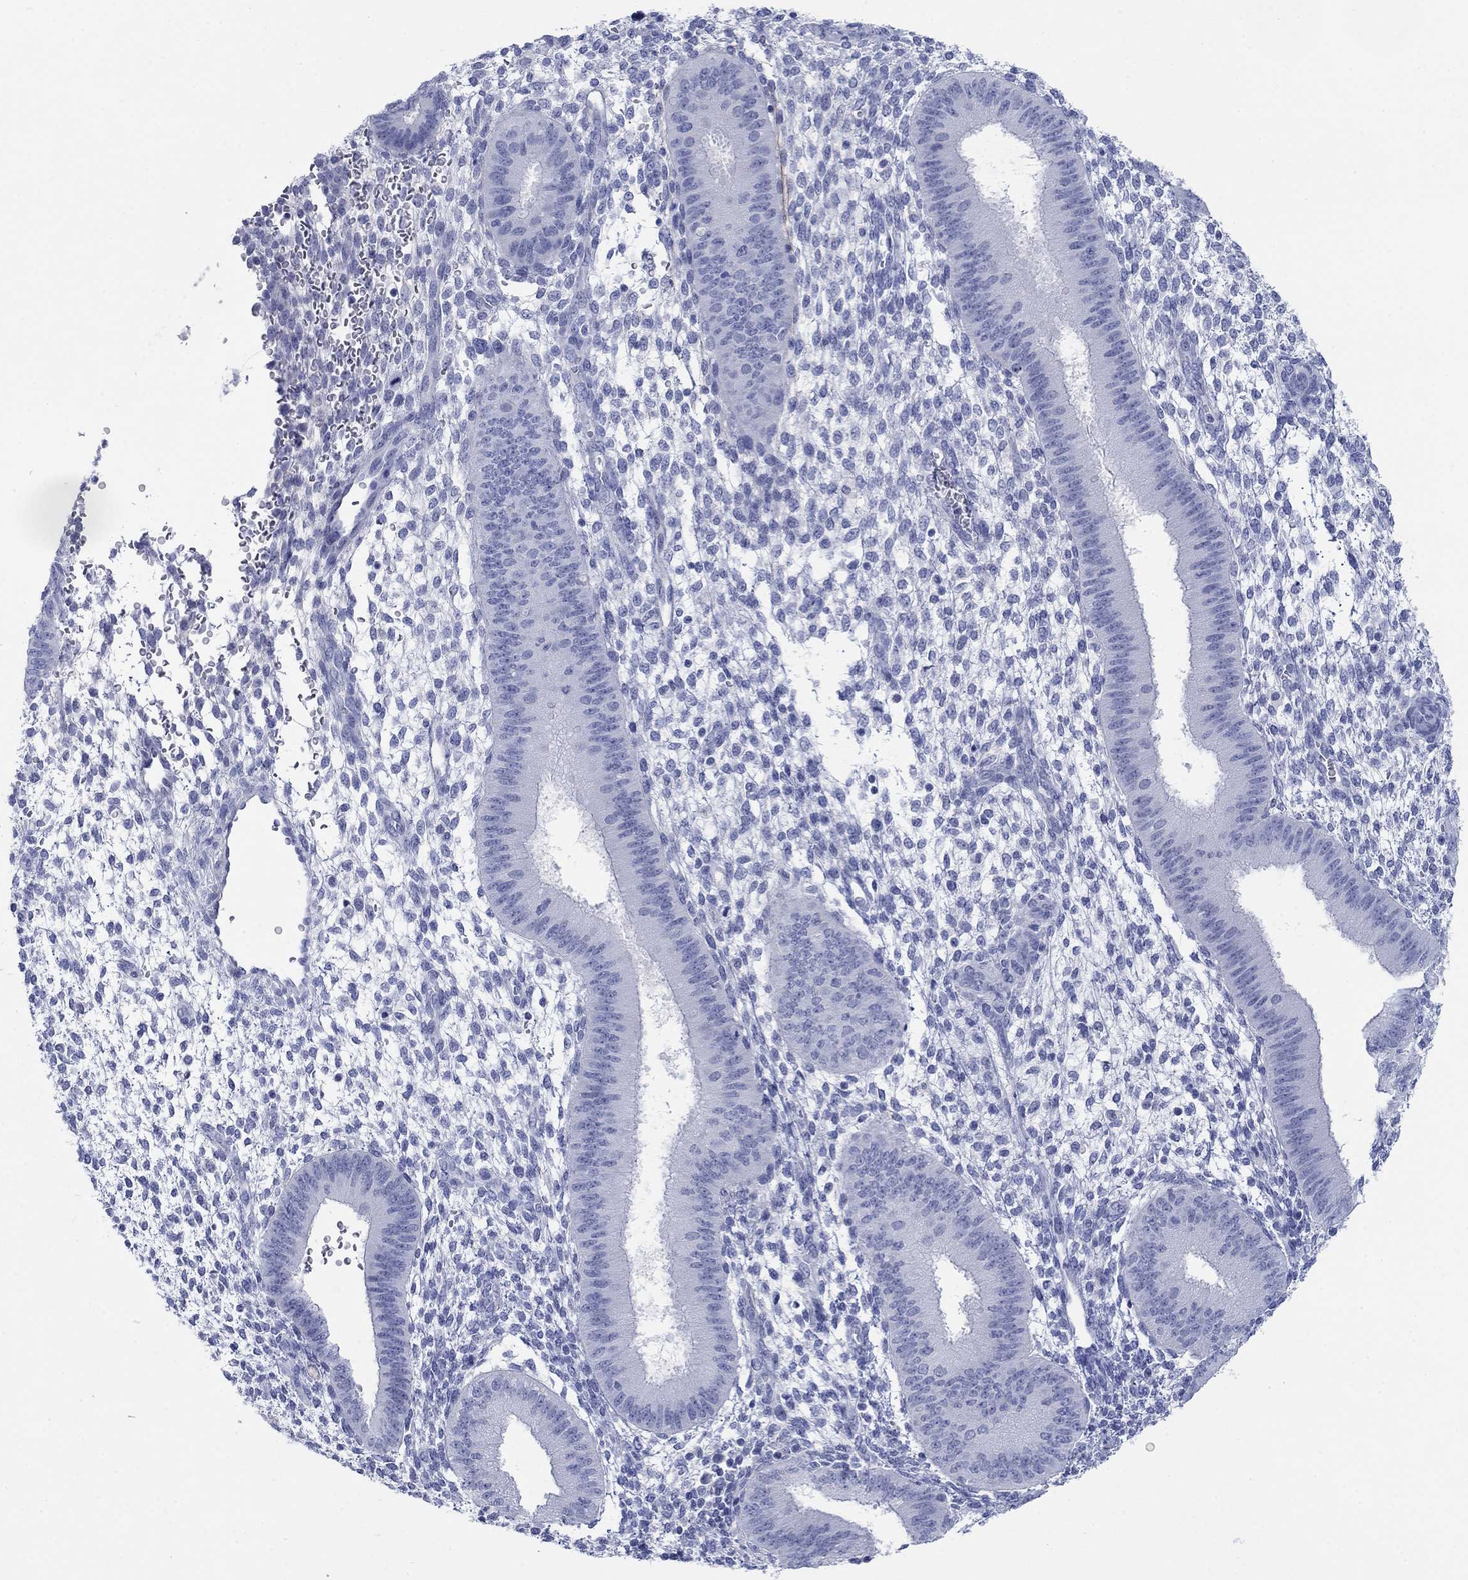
{"staining": {"intensity": "negative", "quantity": "none", "location": "none"}, "tissue": "endometrium", "cell_type": "Cells in endometrial stroma", "image_type": "normal", "snomed": [{"axis": "morphology", "description": "Normal tissue, NOS"}, {"axis": "topography", "description": "Endometrium"}], "caption": "DAB immunohistochemical staining of unremarkable endometrium displays no significant staining in cells in endometrial stroma. The staining is performed using DAB (3,3'-diaminobenzidine) brown chromogen with nuclei counter-stained in using hematoxylin.", "gene": "PDYN", "patient": {"sex": "female", "age": 39}}